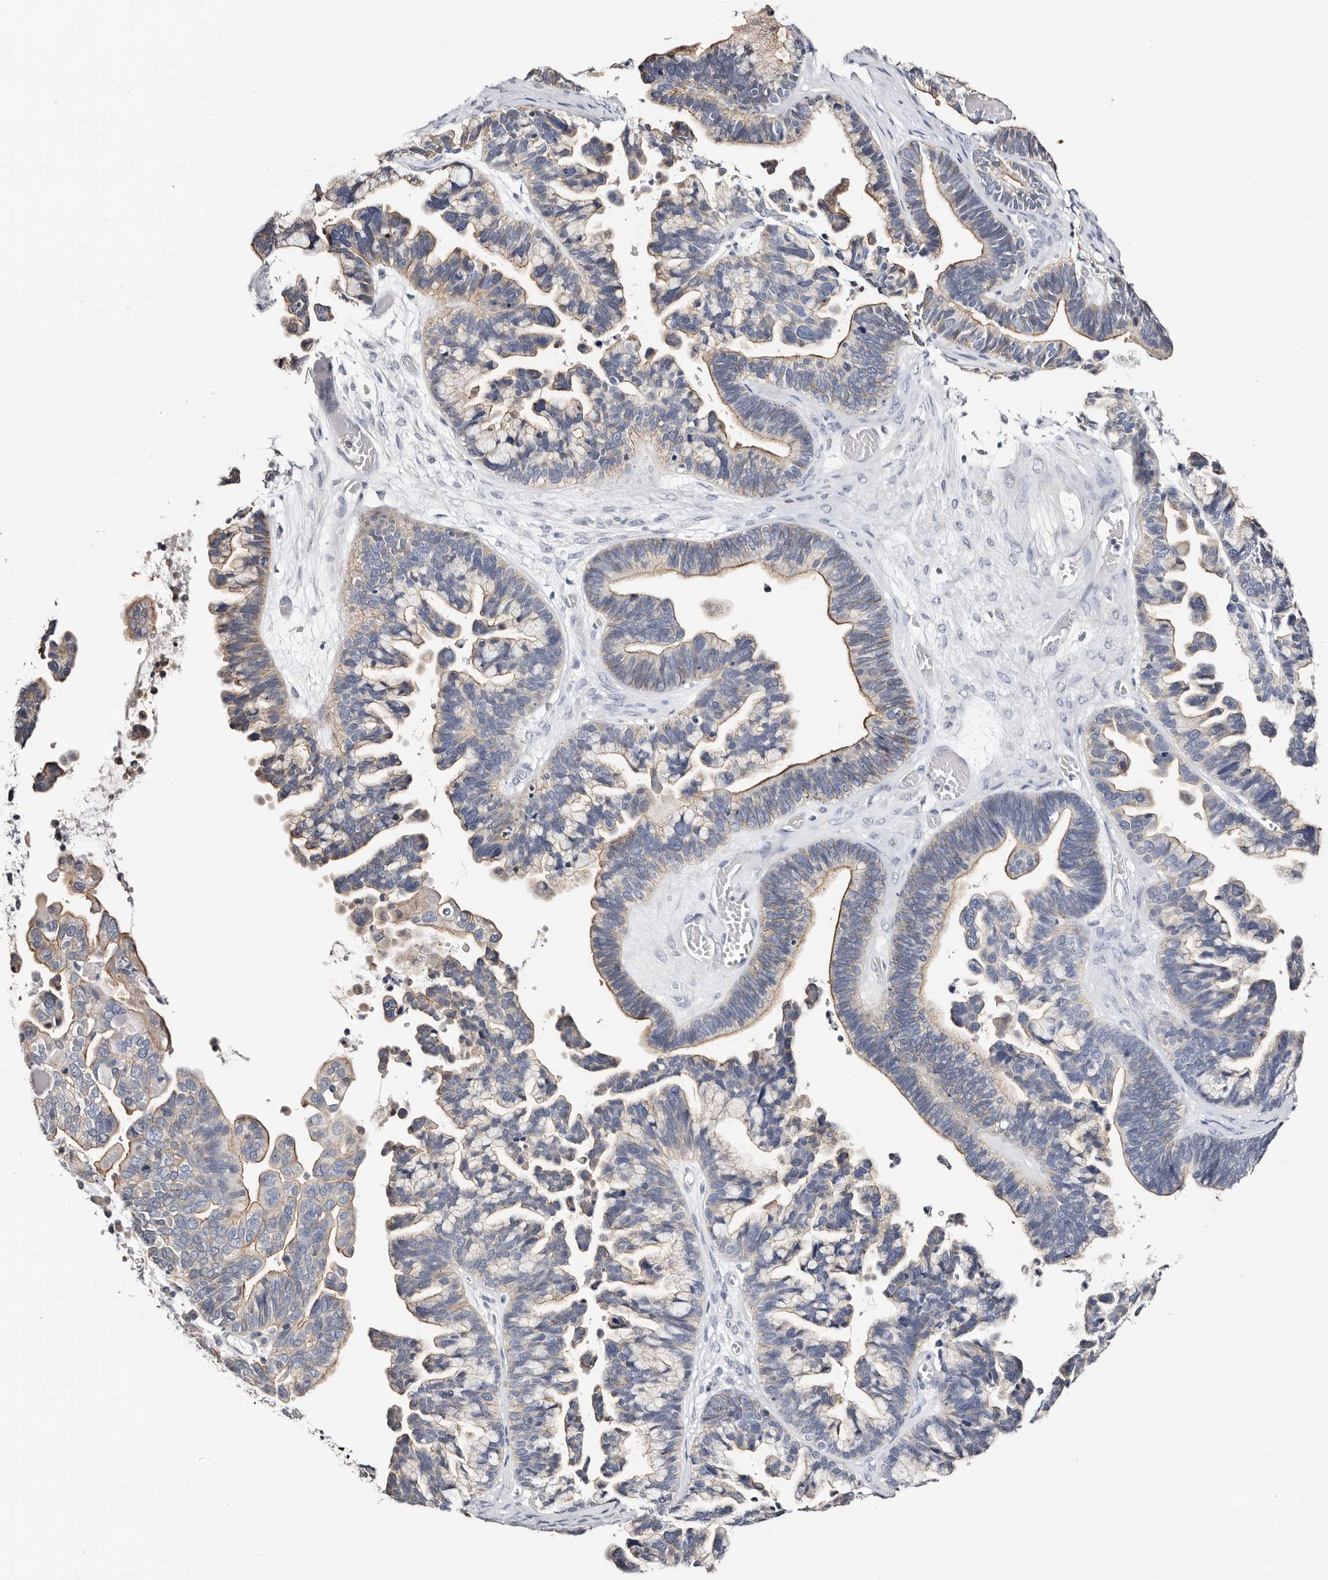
{"staining": {"intensity": "moderate", "quantity": "25%-75%", "location": "cytoplasmic/membranous"}, "tissue": "ovarian cancer", "cell_type": "Tumor cells", "image_type": "cancer", "snomed": [{"axis": "morphology", "description": "Cystadenocarcinoma, serous, NOS"}, {"axis": "topography", "description": "Ovary"}], "caption": "Moderate cytoplasmic/membranous expression is appreciated in about 25%-75% of tumor cells in serous cystadenocarcinoma (ovarian).", "gene": "ROM1", "patient": {"sex": "female", "age": 56}}